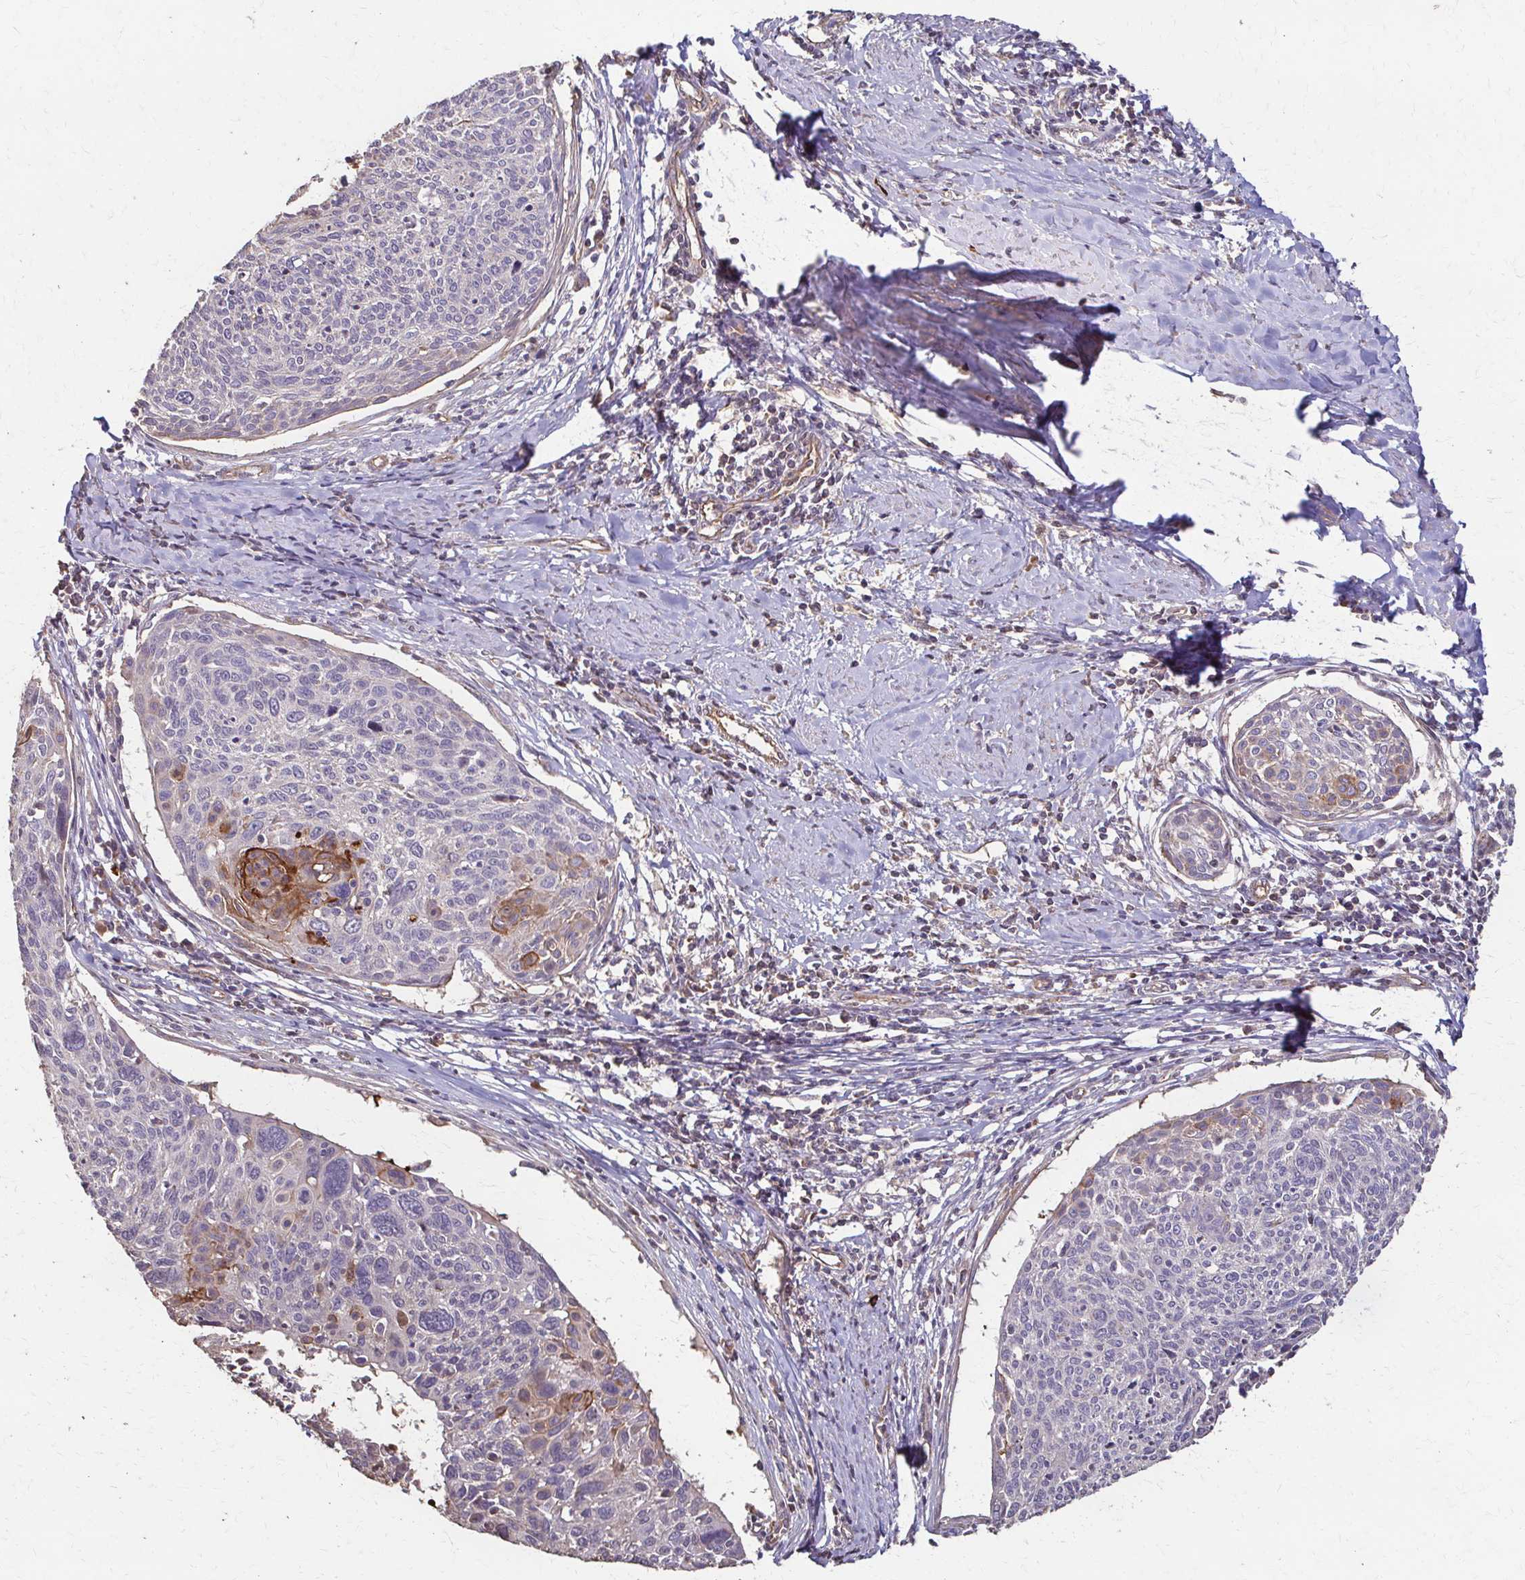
{"staining": {"intensity": "negative", "quantity": "none", "location": "none"}, "tissue": "cervical cancer", "cell_type": "Tumor cells", "image_type": "cancer", "snomed": [{"axis": "morphology", "description": "Squamous cell carcinoma, NOS"}, {"axis": "topography", "description": "Cervix"}], "caption": "A high-resolution micrograph shows immunohistochemistry (IHC) staining of cervical cancer (squamous cell carcinoma), which exhibits no significant expression in tumor cells. The staining was performed using DAB (3,3'-diaminobenzidine) to visualize the protein expression in brown, while the nuclei were stained in blue with hematoxylin (Magnification: 20x).", "gene": "IL18BP", "patient": {"sex": "female", "age": 49}}